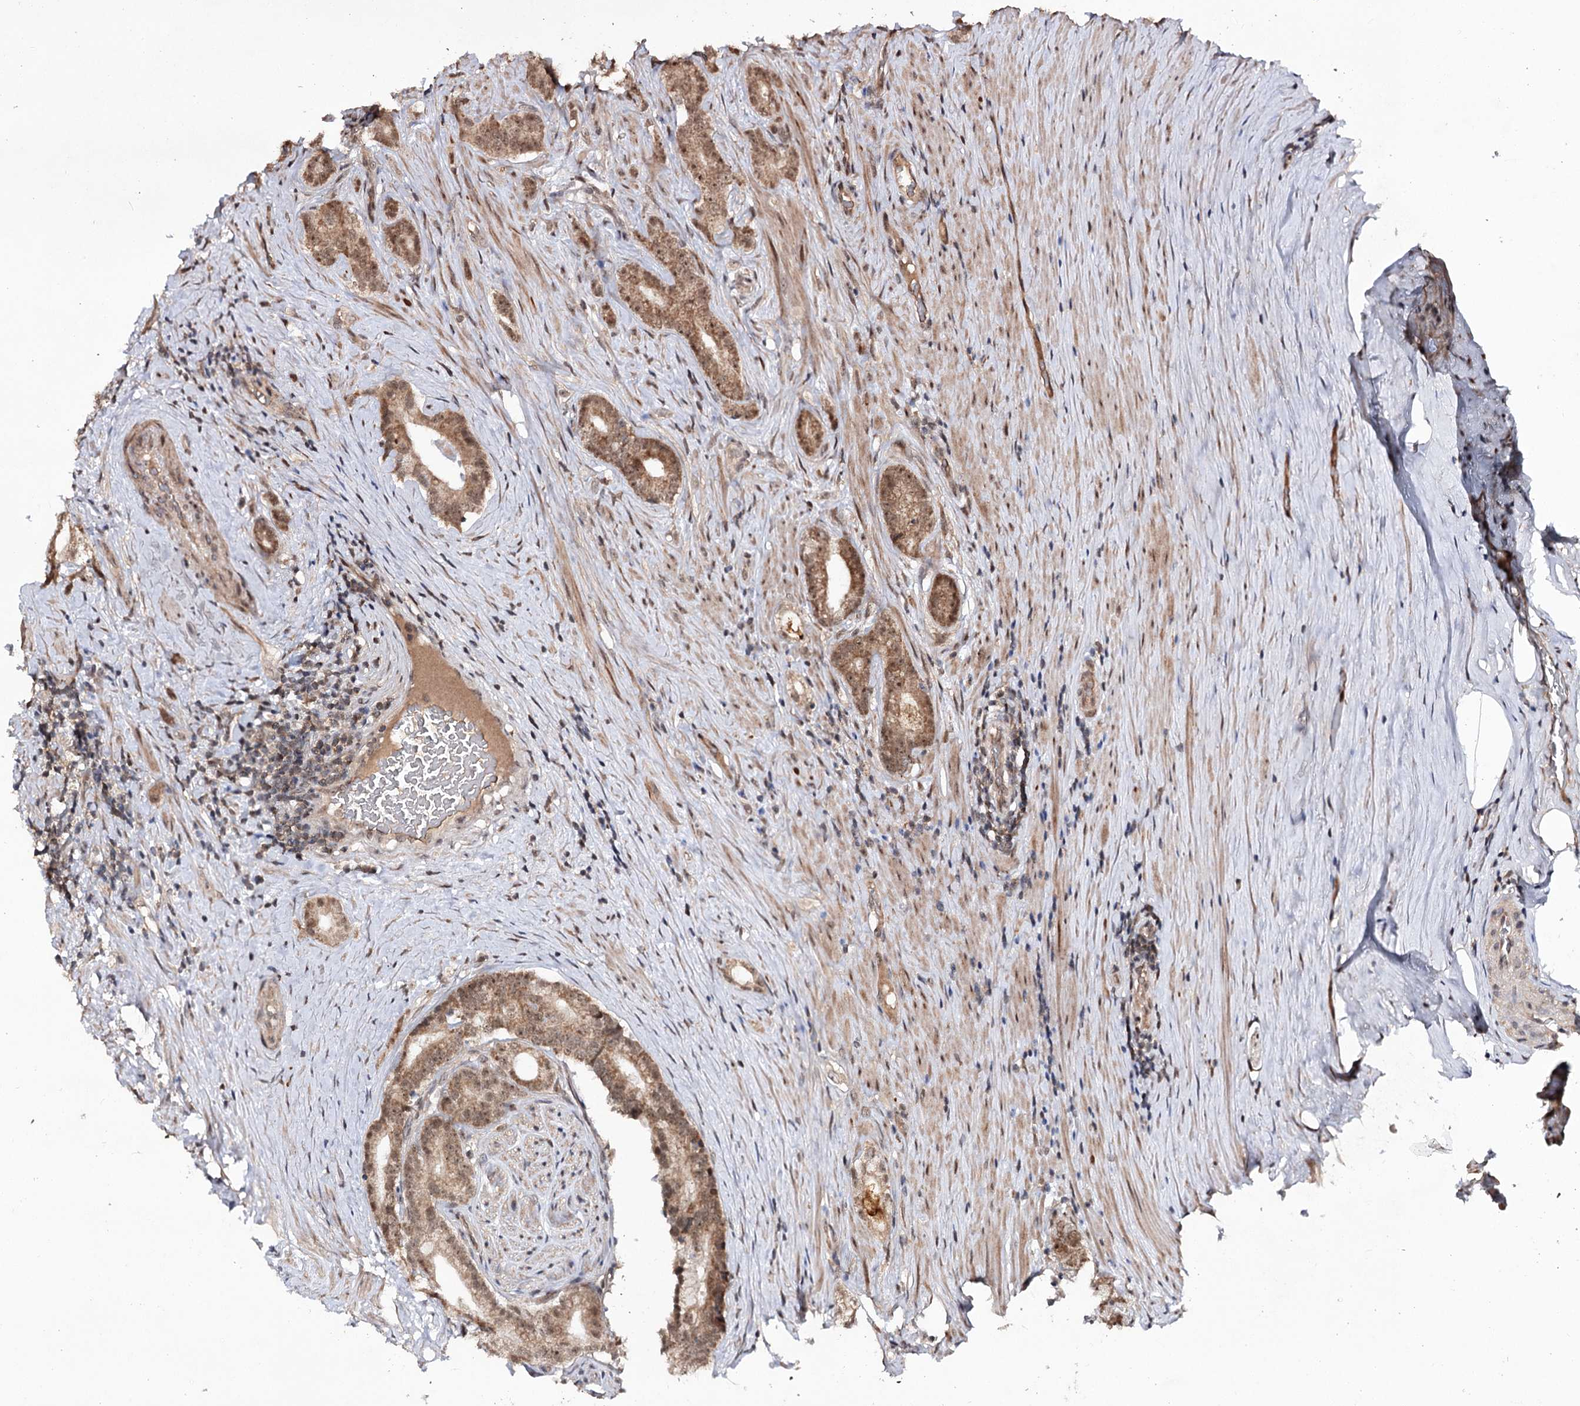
{"staining": {"intensity": "moderate", "quantity": ">75%", "location": "cytoplasmic/membranous,nuclear"}, "tissue": "prostate cancer", "cell_type": "Tumor cells", "image_type": "cancer", "snomed": [{"axis": "morphology", "description": "Adenocarcinoma, Low grade"}, {"axis": "topography", "description": "Prostate"}], "caption": "High-magnification brightfield microscopy of prostate cancer stained with DAB (brown) and counterstained with hematoxylin (blue). tumor cells exhibit moderate cytoplasmic/membranous and nuclear positivity is appreciated in about>75% of cells. Using DAB (brown) and hematoxylin (blue) stains, captured at high magnification using brightfield microscopy.", "gene": "FAM53B", "patient": {"sex": "male", "age": 71}}